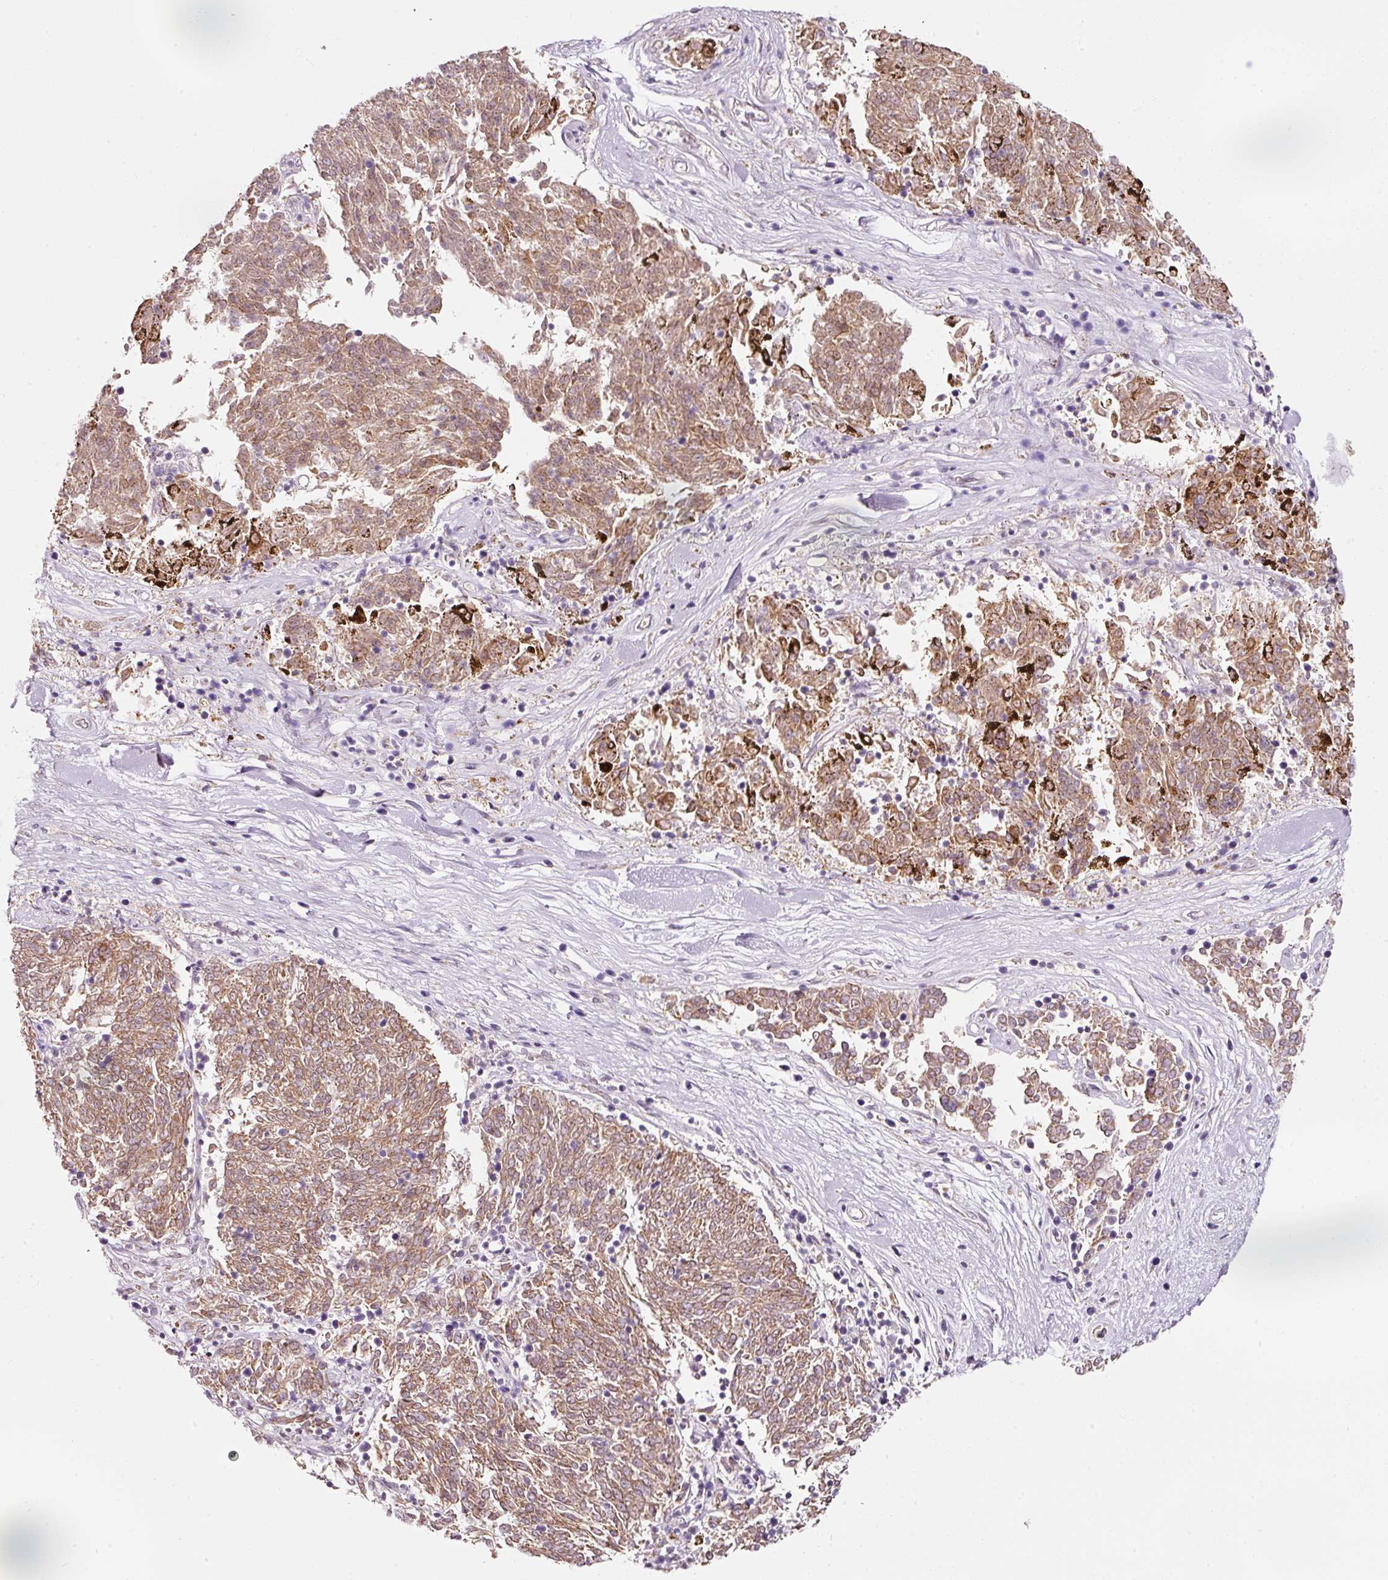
{"staining": {"intensity": "moderate", "quantity": ">75%", "location": "cytoplasmic/membranous"}, "tissue": "melanoma", "cell_type": "Tumor cells", "image_type": "cancer", "snomed": [{"axis": "morphology", "description": "Malignant melanoma, NOS"}, {"axis": "topography", "description": "Skin"}], "caption": "A brown stain highlights moderate cytoplasmic/membranous expression of a protein in human melanoma tumor cells.", "gene": "ZNF460", "patient": {"sex": "female", "age": 72}}